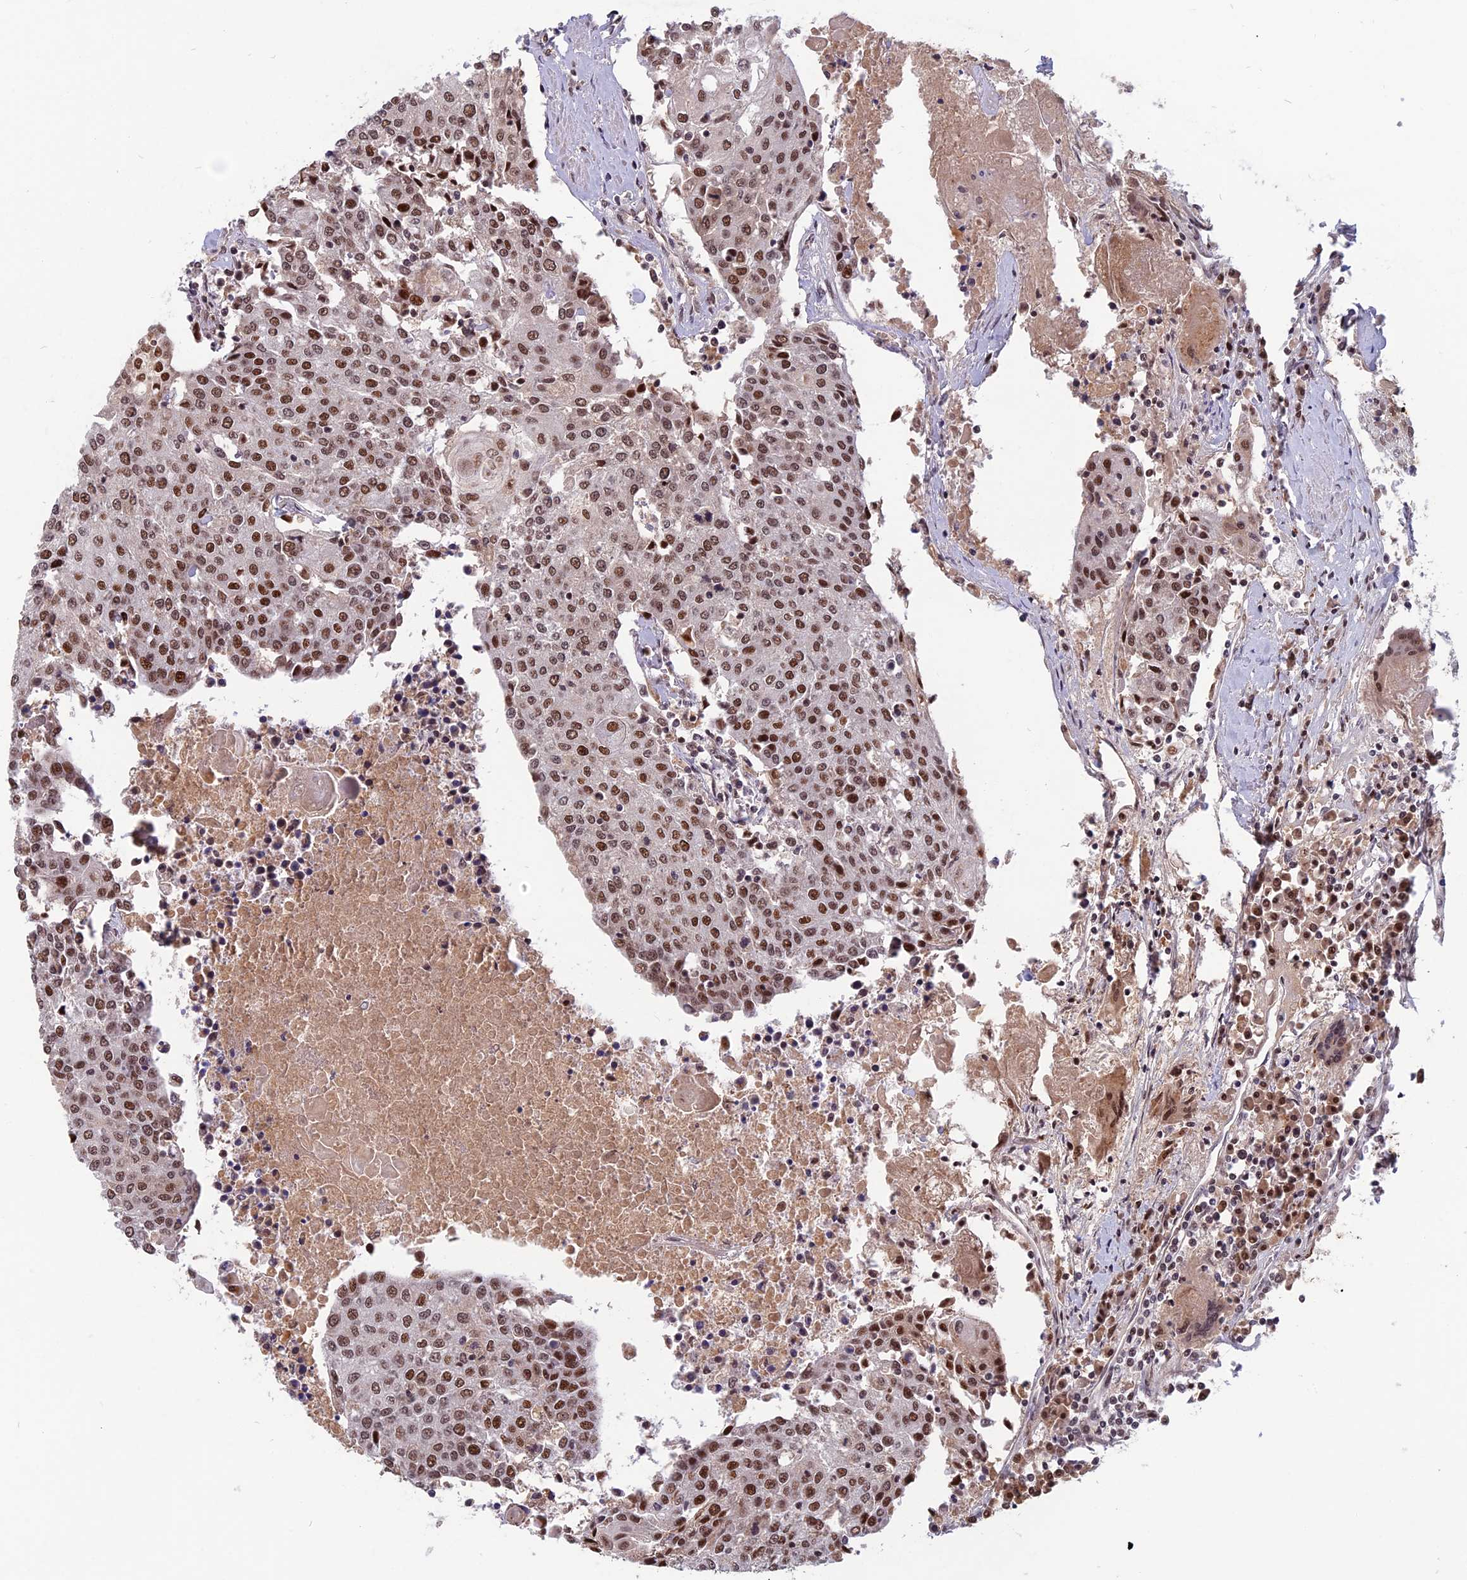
{"staining": {"intensity": "moderate", "quantity": ">75%", "location": "nuclear"}, "tissue": "urothelial cancer", "cell_type": "Tumor cells", "image_type": "cancer", "snomed": [{"axis": "morphology", "description": "Urothelial carcinoma, High grade"}, {"axis": "topography", "description": "Urinary bladder"}], "caption": "Immunohistochemical staining of human urothelial carcinoma (high-grade) displays moderate nuclear protein staining in approximately >75% of tumor cells.", "gene": "CDC7", "patient": {"sex": "female", "age": 85}}